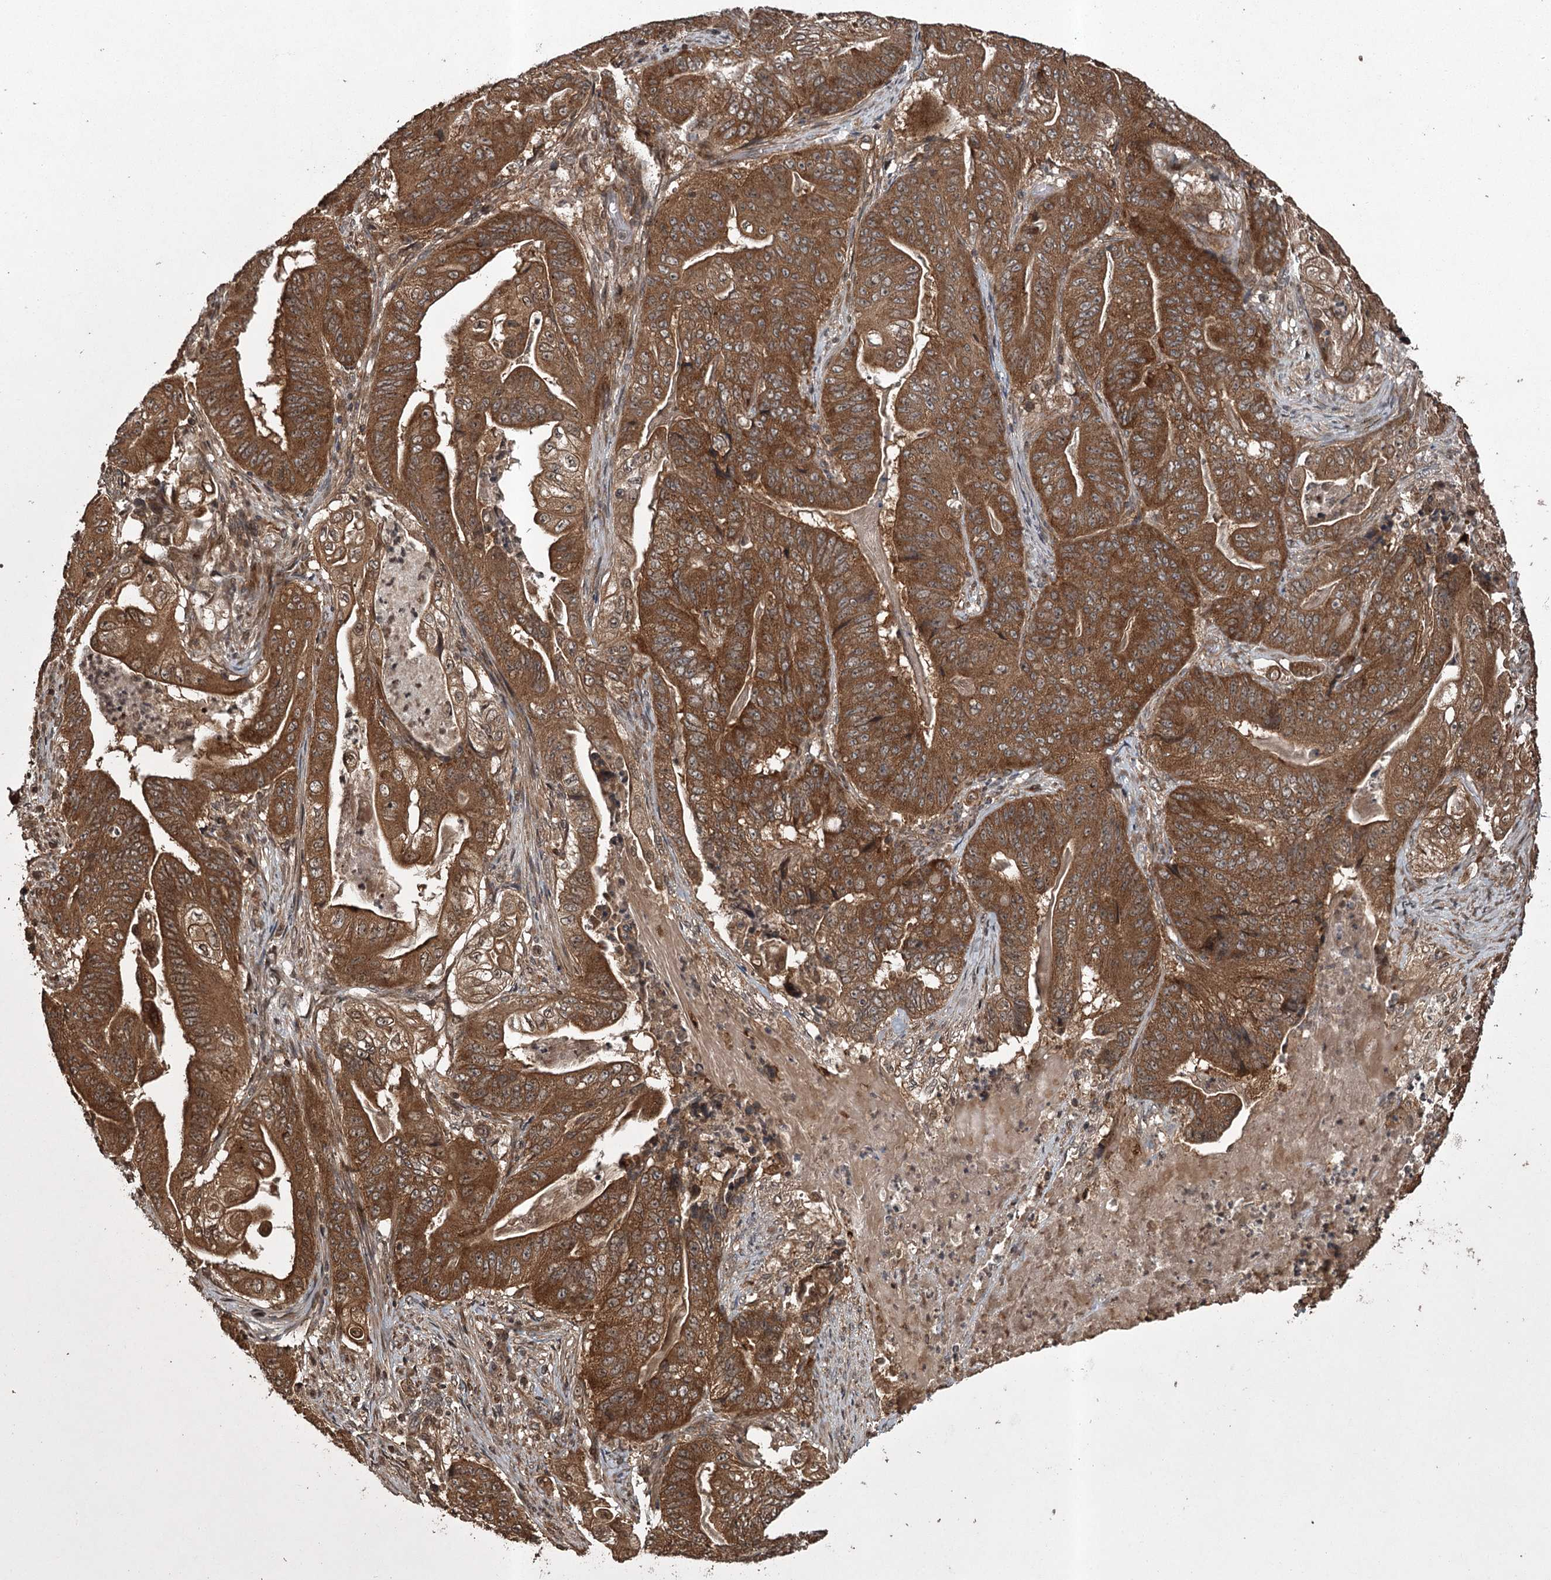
{"staining": {"intensity": "strong", "quantity": ">75%", "location": "cytoplasmic/membranous"}, "tissue": "stomach cancer", "cell_type": "Tumor cells", "image_type": "cancer", "snomed": [{"axis": "morphology", "description": "Adenocarcinoma, NOS"}, {"axis": "topography", "description": "Stomach"}], "caption": "Immunohistochemical staining of stomach cancer (adenocarcinoma) reveals strong cytoplasmic/membranous protein positivity in approximately >75% of tumor cells.", "gene": "RPAP3", "patient": {"sex": "female", "age": 73}}